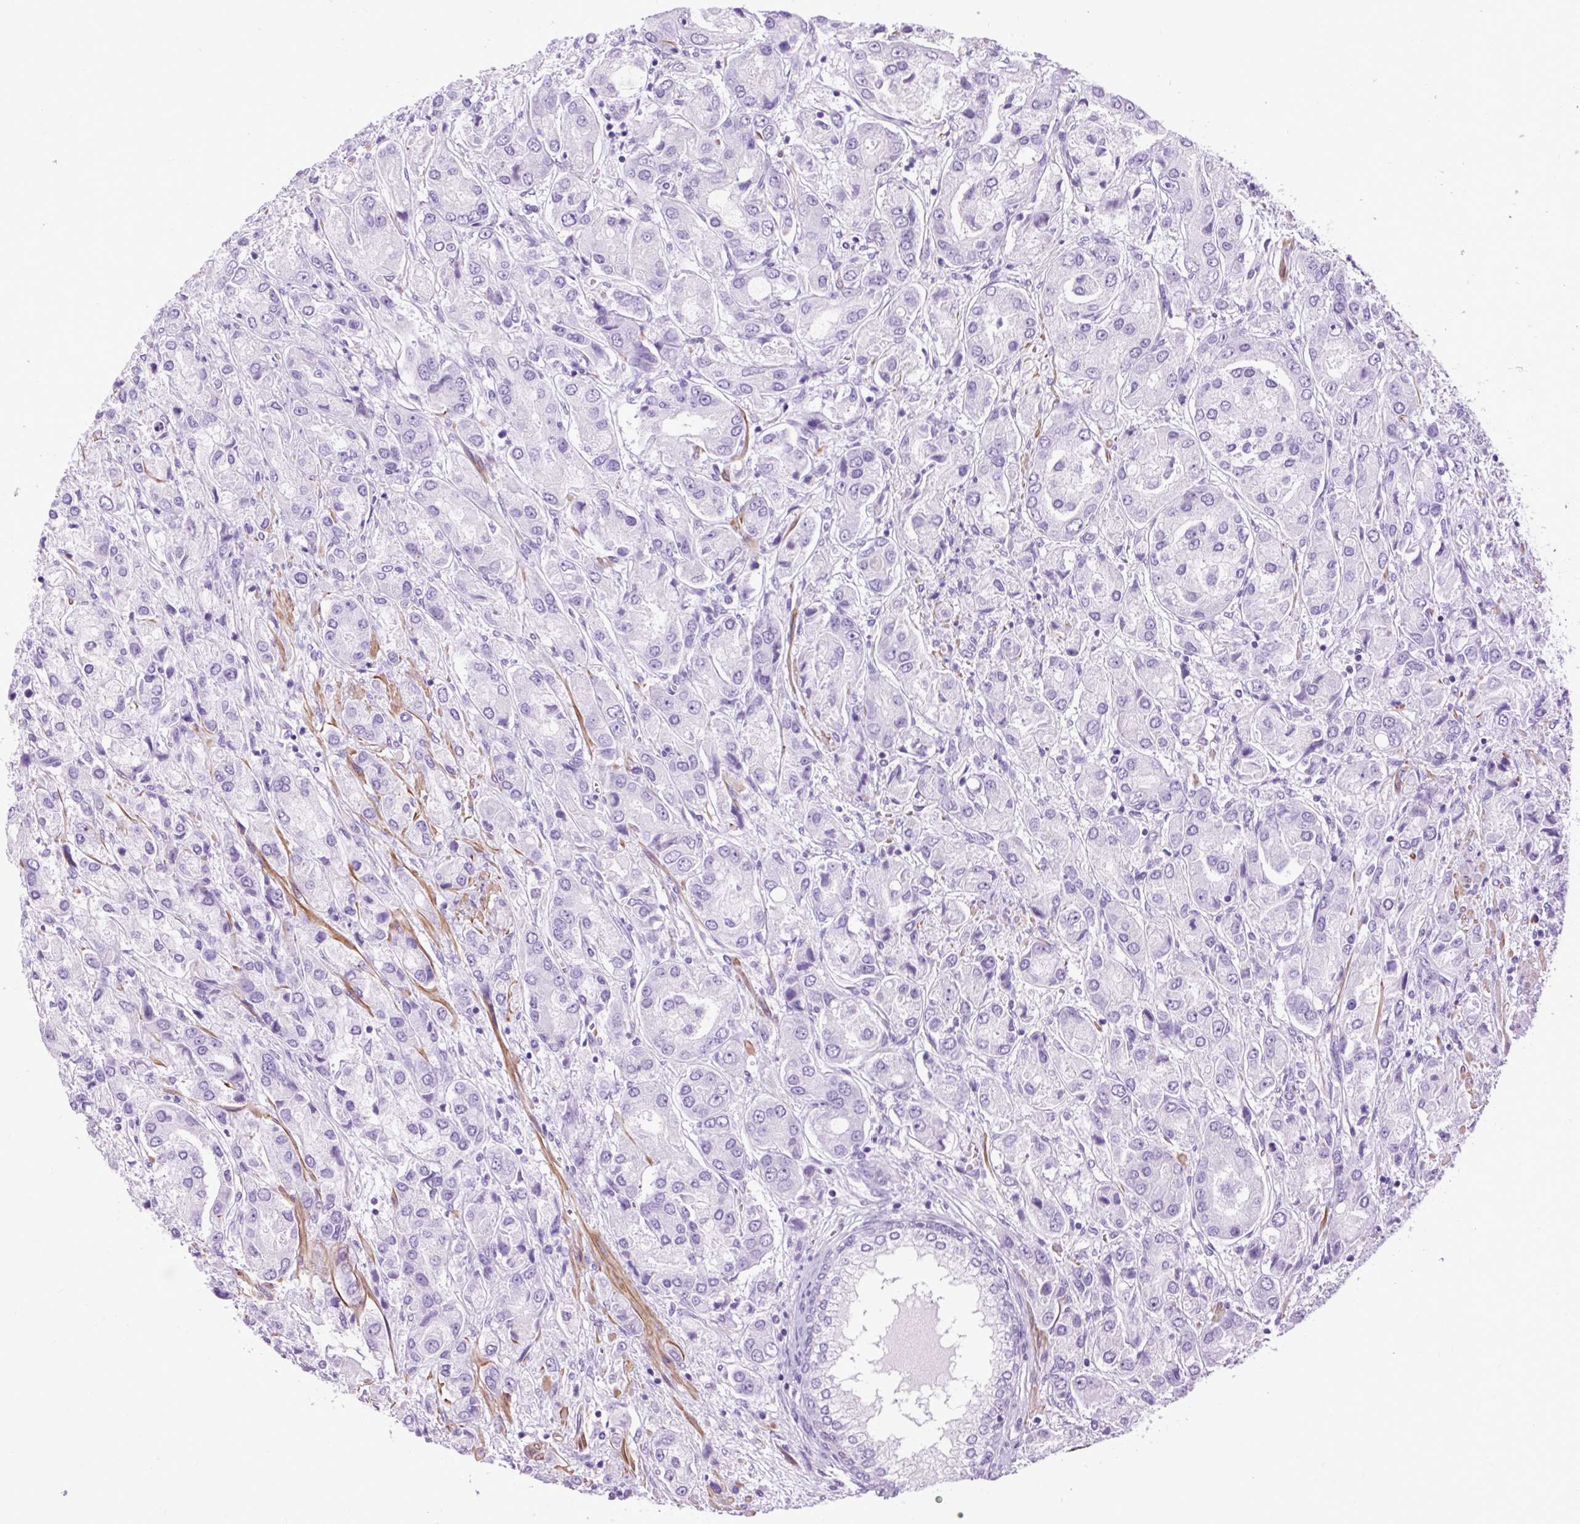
{"staining": {"intensity": "negative", "quantity": "none", "location": "none"}, "tissue": "prostate cancer", "cell_type": "Tumor cells", "image_type": "cancer", "snomed": [{"axis": "morphology", "description": "Adenocarcinoma, High grade"}, {"axis": "topography", "description": "Prostate"}], "caption": "This micrograph is of prostate cancer (adenocarcinoma (high-grade)) stained with IHC to label a protein in brown with the nuclei are counter-stained blue. There is no expression in tumor cells.", "gene": "DPP6", "patient": {"sex": "male", "age": 67}}